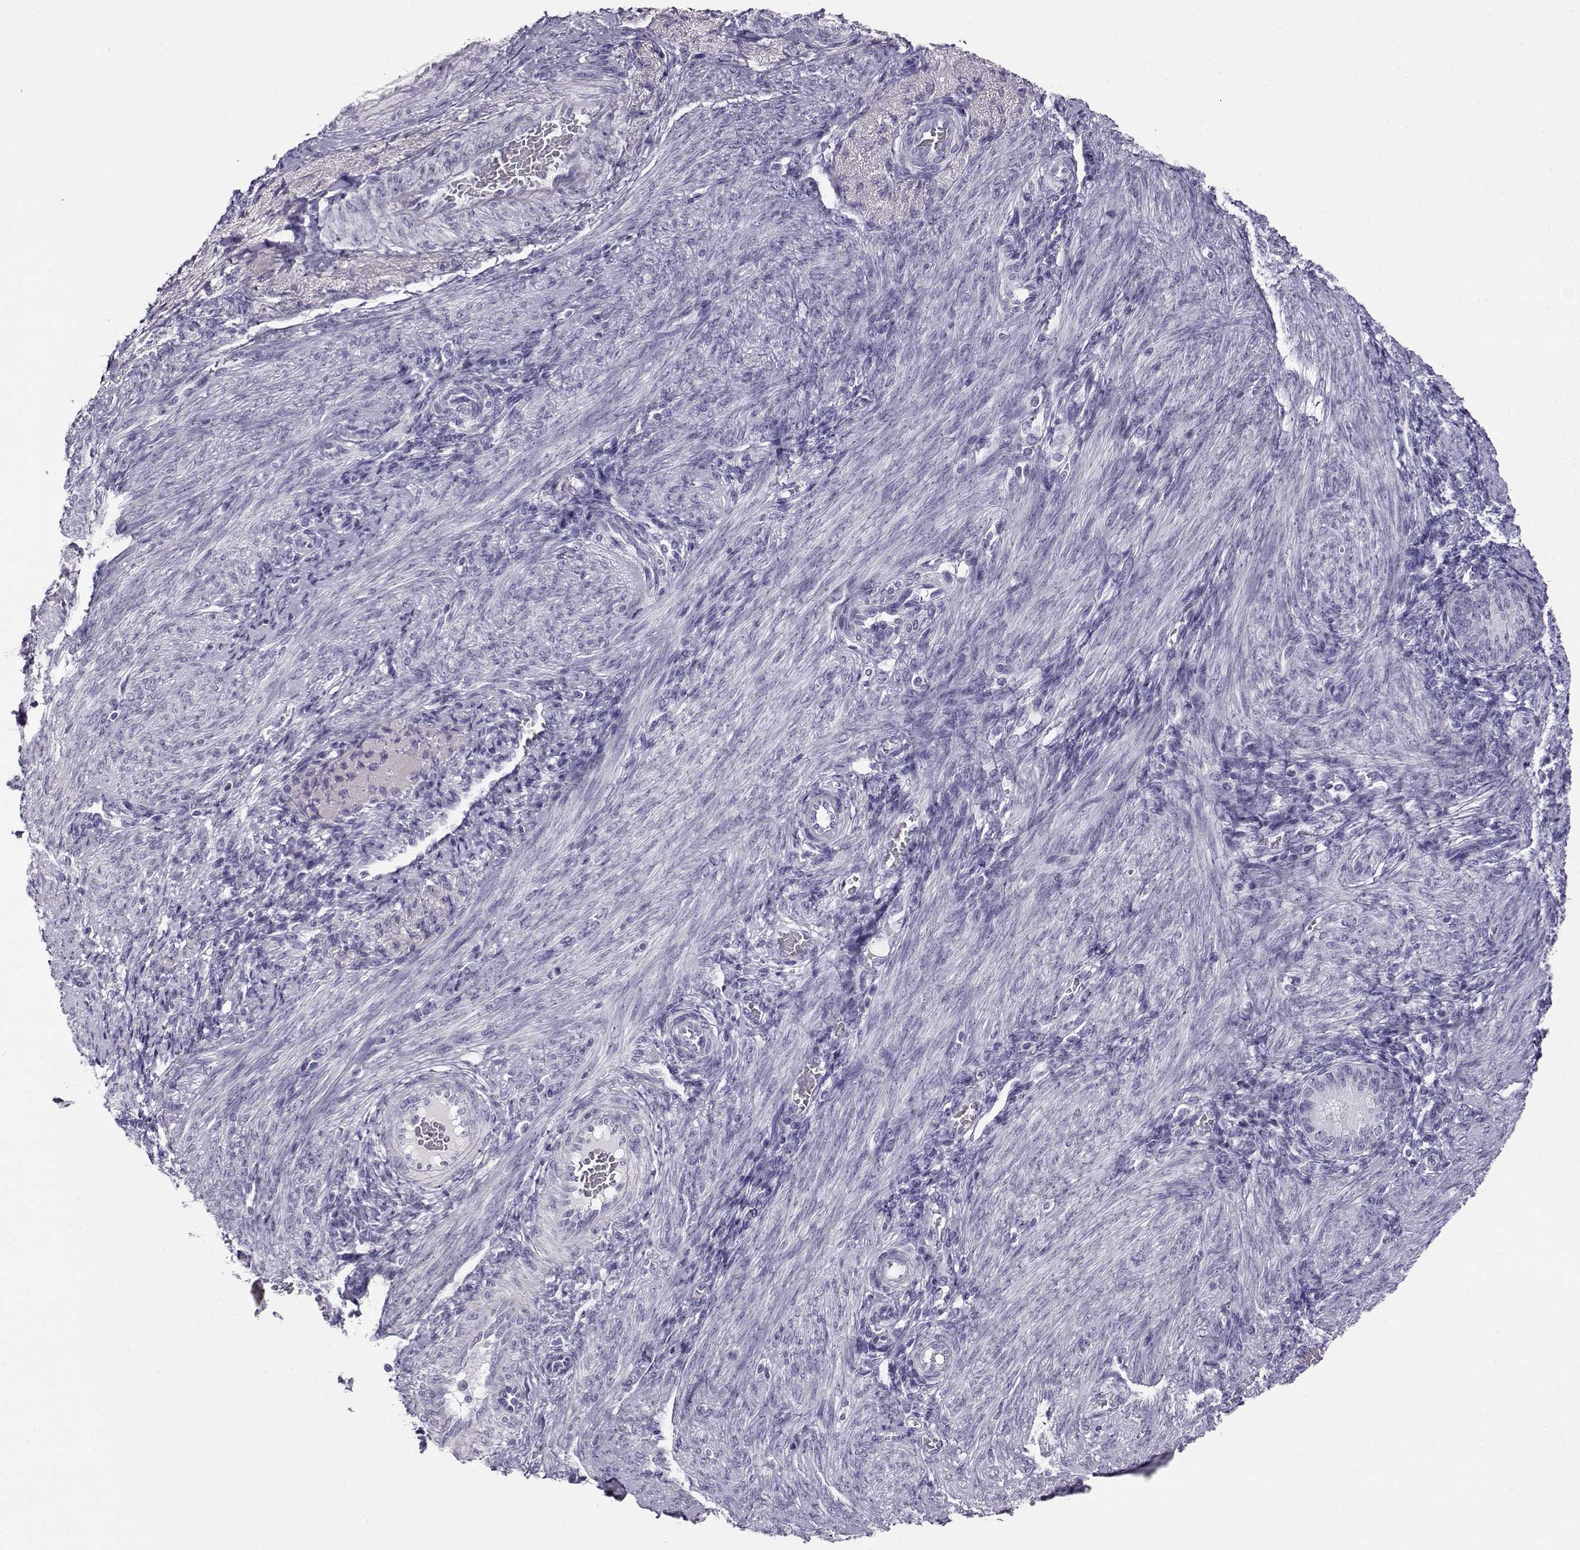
{"staining": {"intensity": "negative", "quantity": "none", "location": "none"}, "tissue": "endometrium", "cell_type": "Cells in endometrial stroma", "image_type": "normal", "snomed": [{"axis": "morphology", "description": "Normal tissue, NOS"}, {"axis": "topography", "description": "Endometrium"}], "caption": "A histopathology image of endometrium stained for a protein demonstrates no brown staining in cells in endometrial stroma.", "gene": "RHOXF2B", "patient": {"sex": "female", "age": 39}}